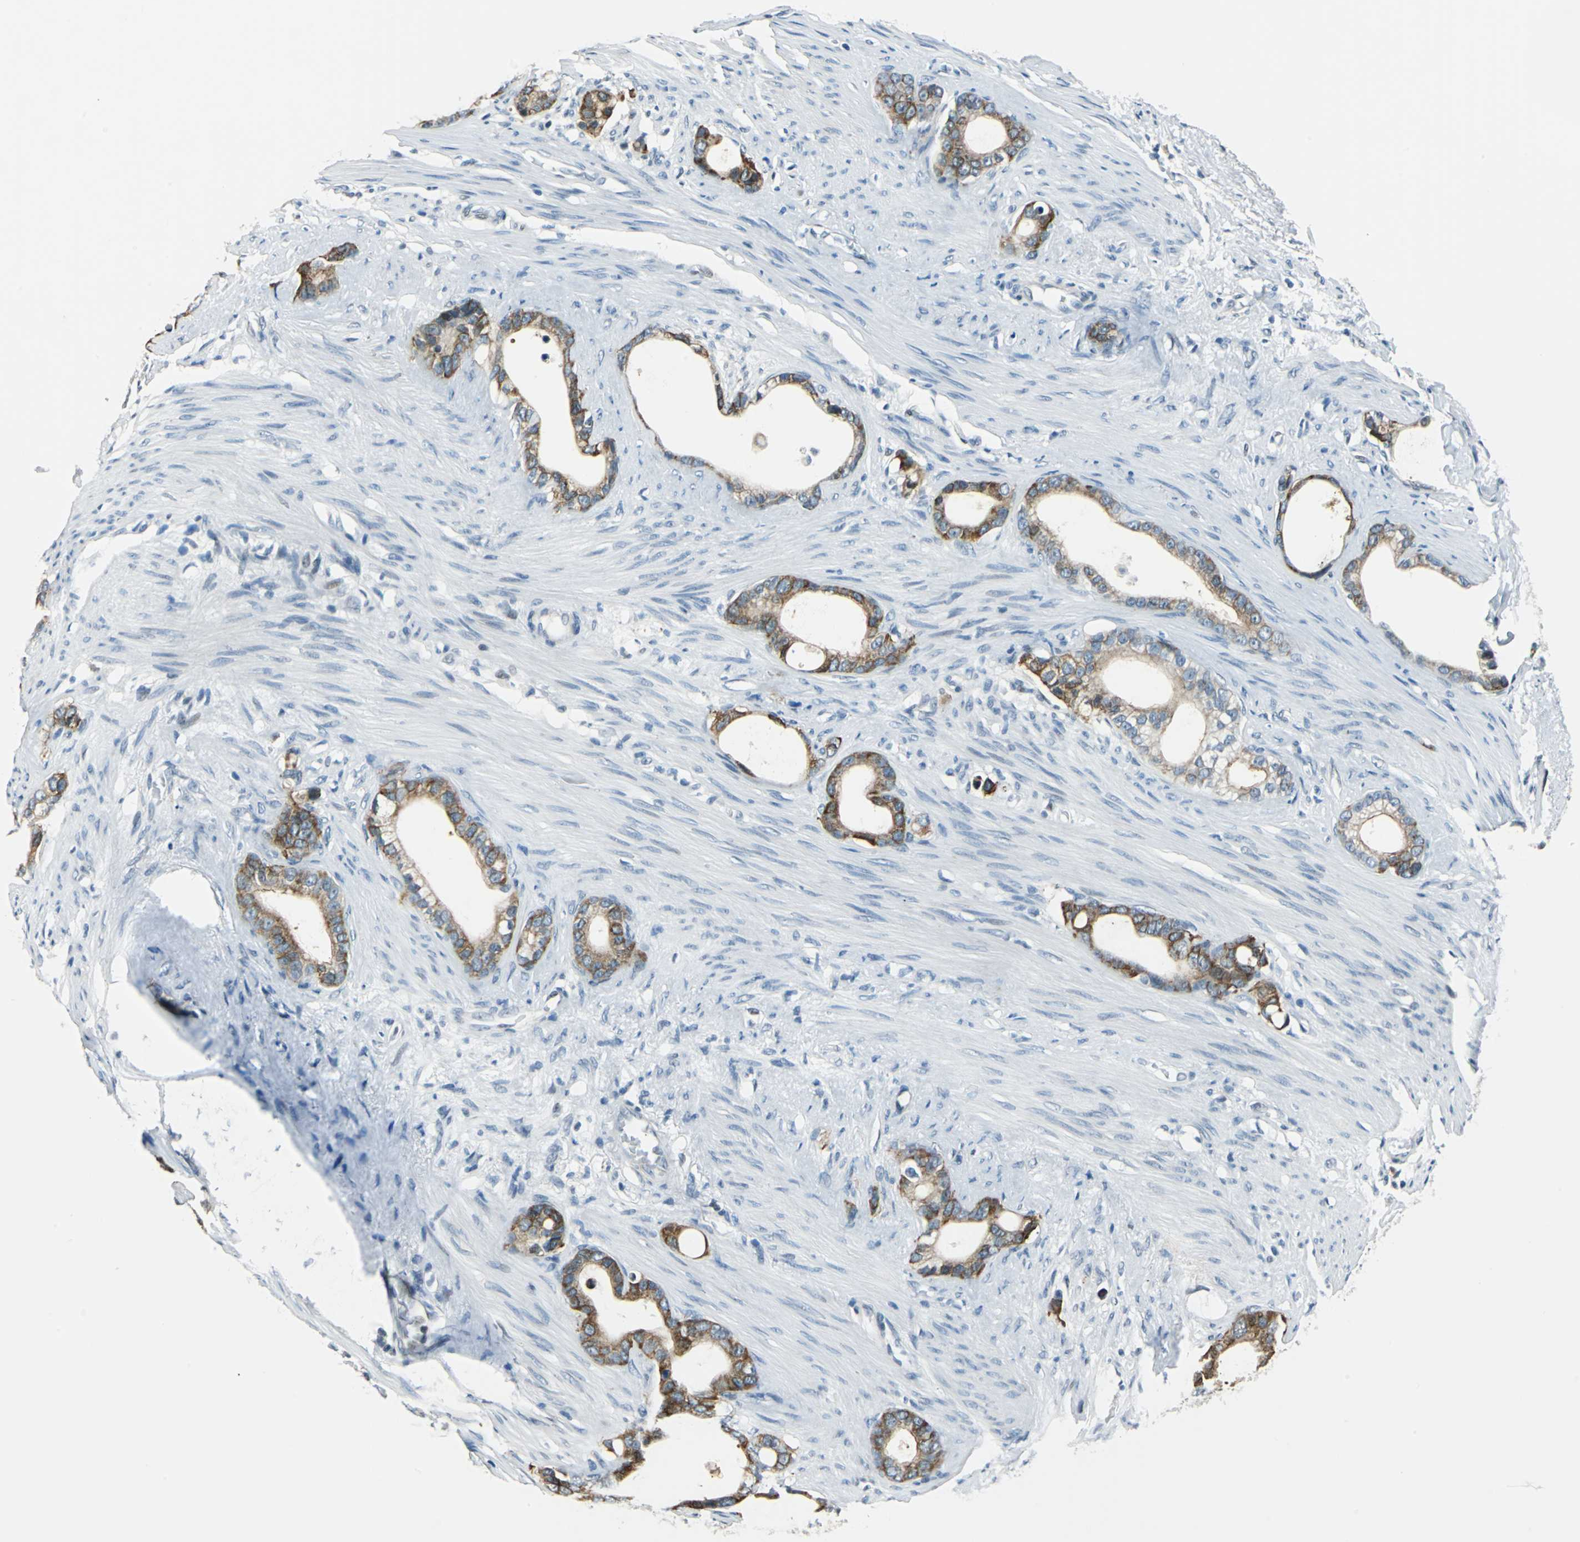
{"staining": {"intensity": "strong", "quantity": ">75%", "location": "cytoplasmic/membranous"}, "tissue": "stomach cancer", "cell_type": "Tumor cells", "image_type": "cancer", "snomed": [{"axis": "morphology", "description": "Adenocarcinoma, NOS"}, {"axis": "topography", "description": "Stomach"}], "caption": "Immunohistochemistry (DAB) staining of stomach cancer (adenocarcinoma) shows strong cytoplasmic/membranous protein expression in approximately >75% of tumor cells.", "gene": "HCFC2", "patient": {"sex": "female", "age": 75}}